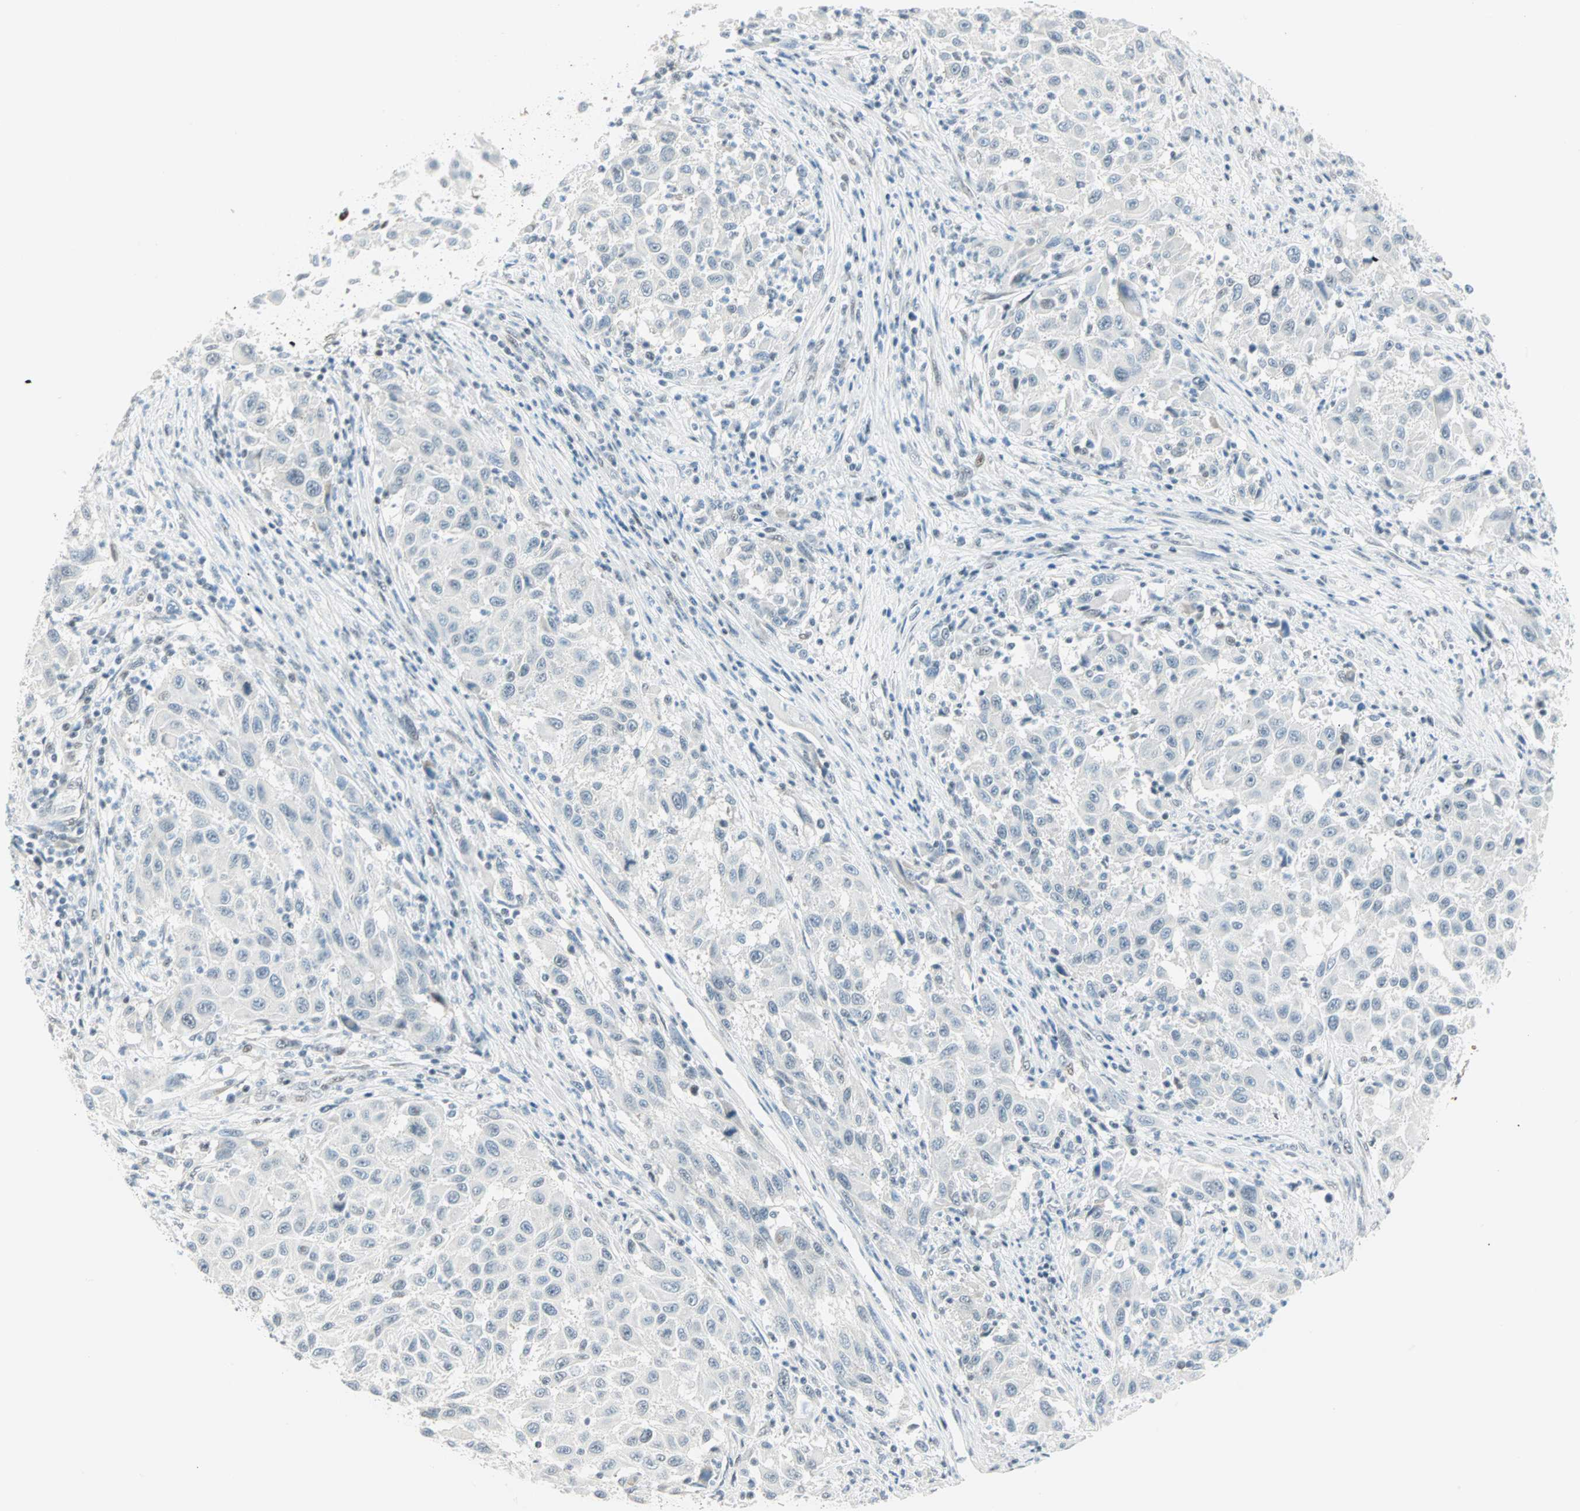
{"staining": {"intensity": "negative", "quantity": "none", "location": "none"}, "tissue": "melanoma", "cell_type": "Tumor cells", "image_type": "cancer", "snomed": [{"axis": "morphology", "description": "Malignant melanoma, Metastatic site"}, {"axis": "topography", "description": "Lymph node"}], "caption": "Immunohistochemistry micrograph of neoplastic tissue: human malignant melanoma (metastatic site) stained with DAB displays no significant protein staining in tumor cells.", "gene": "PKNOX1", "patient": {"sex": "male", "age": 61}}